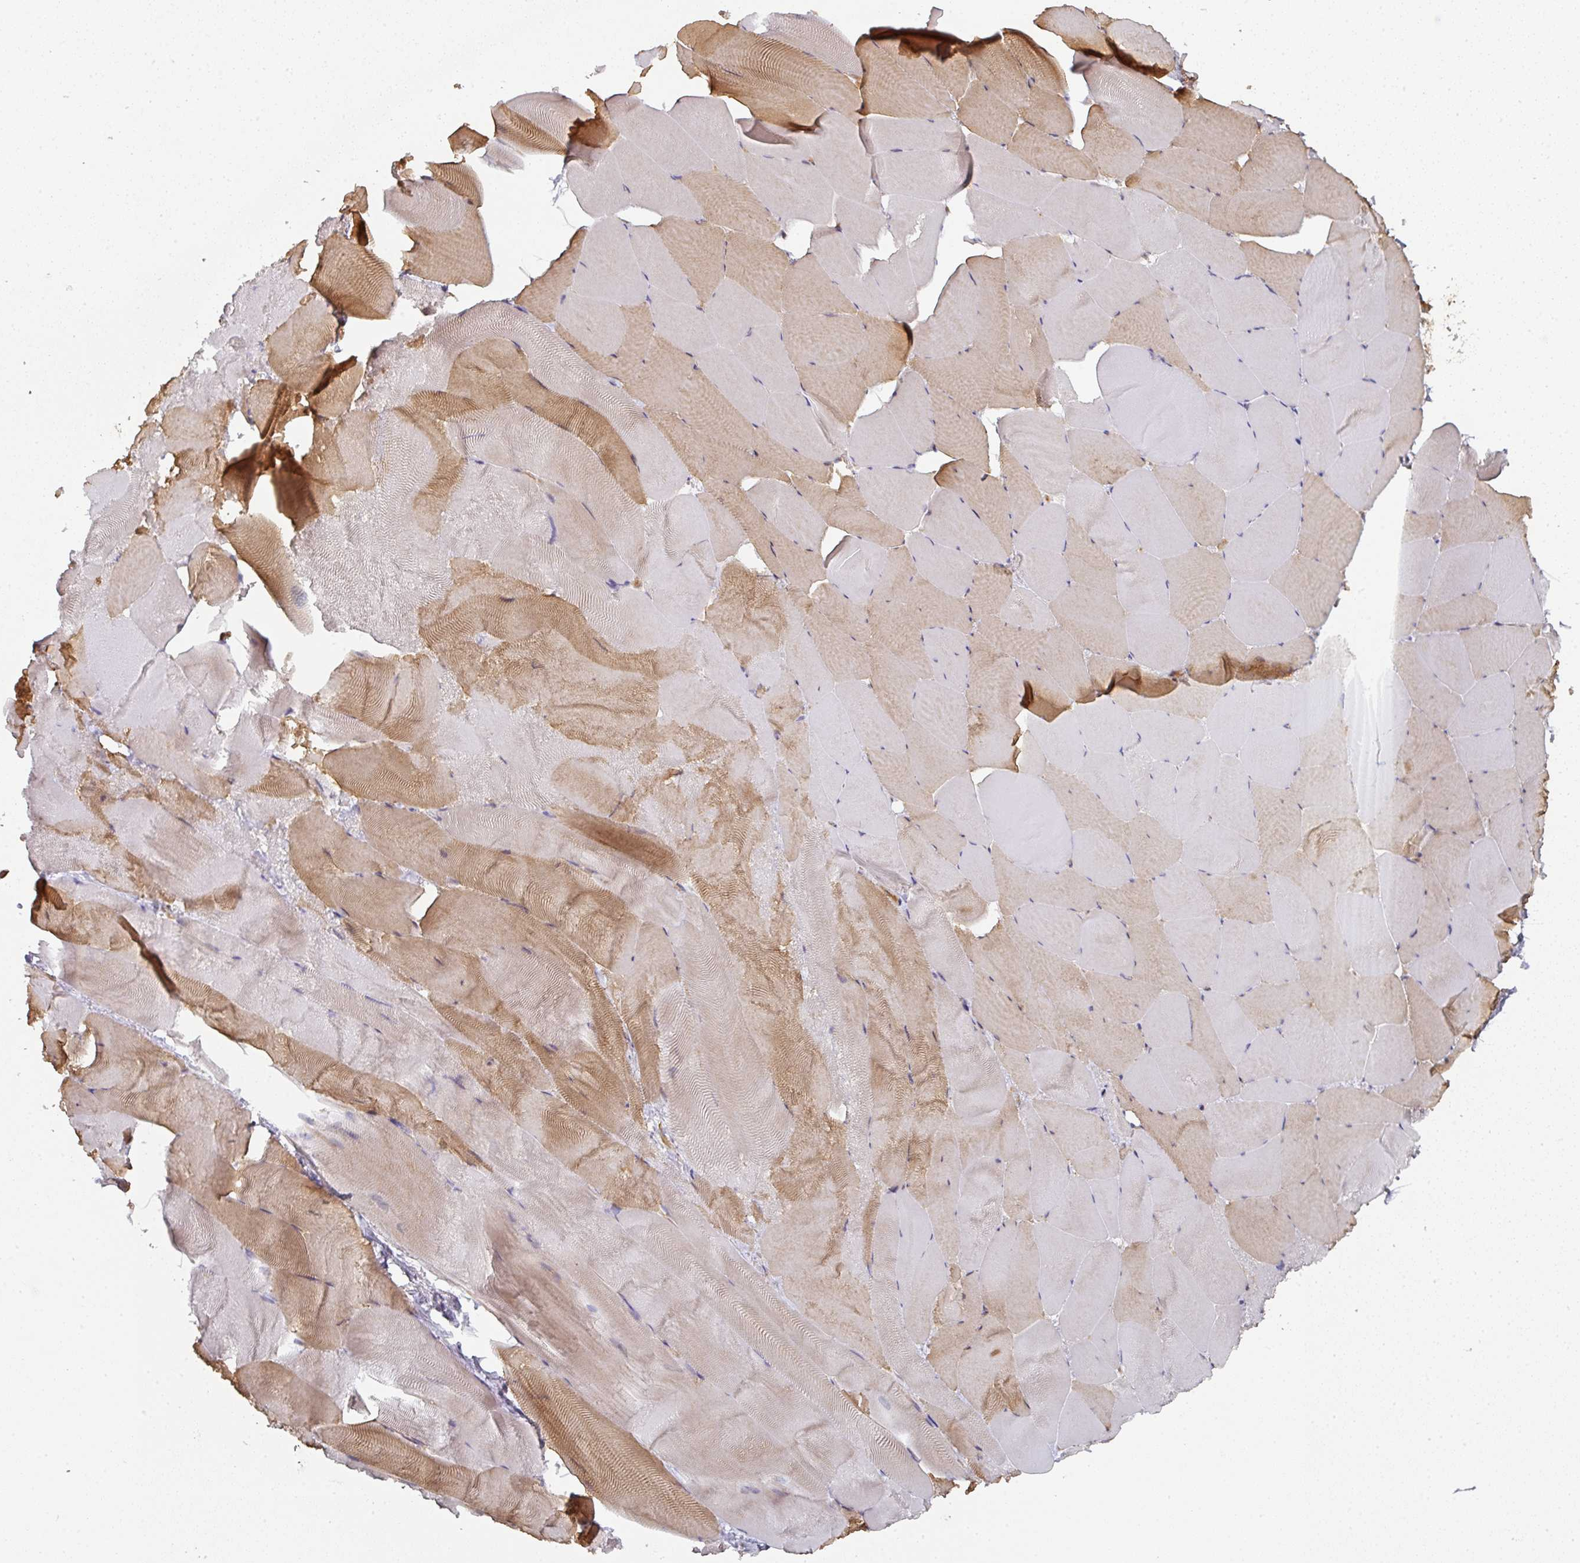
{"staining": {"intensity": "moderate", "quantity": "<25%", "location": "cytoplasmic/membranous"}, "tissue": "skeletal muscle", "cell_type": "Myocytes", "image_type": "normal", "snomed": [{"axis": "morphology", "description": "Normal tissue, NOS"}, {"axis": "topography", "description": "Skeletal muscle"}], "caption": "Skeletal muscle stained with DAB (3,3'-diaminobenzidine) immunohistochemistry (IHC) shows low levels of moderate cytoplasmic/membranous staining in approximately <25% of myocytes. (Brightfield microscopy of DAB IHC at high magnification).", "gene": "EIF4EBP2", "patient": {"sex": "female", "age": 64}}